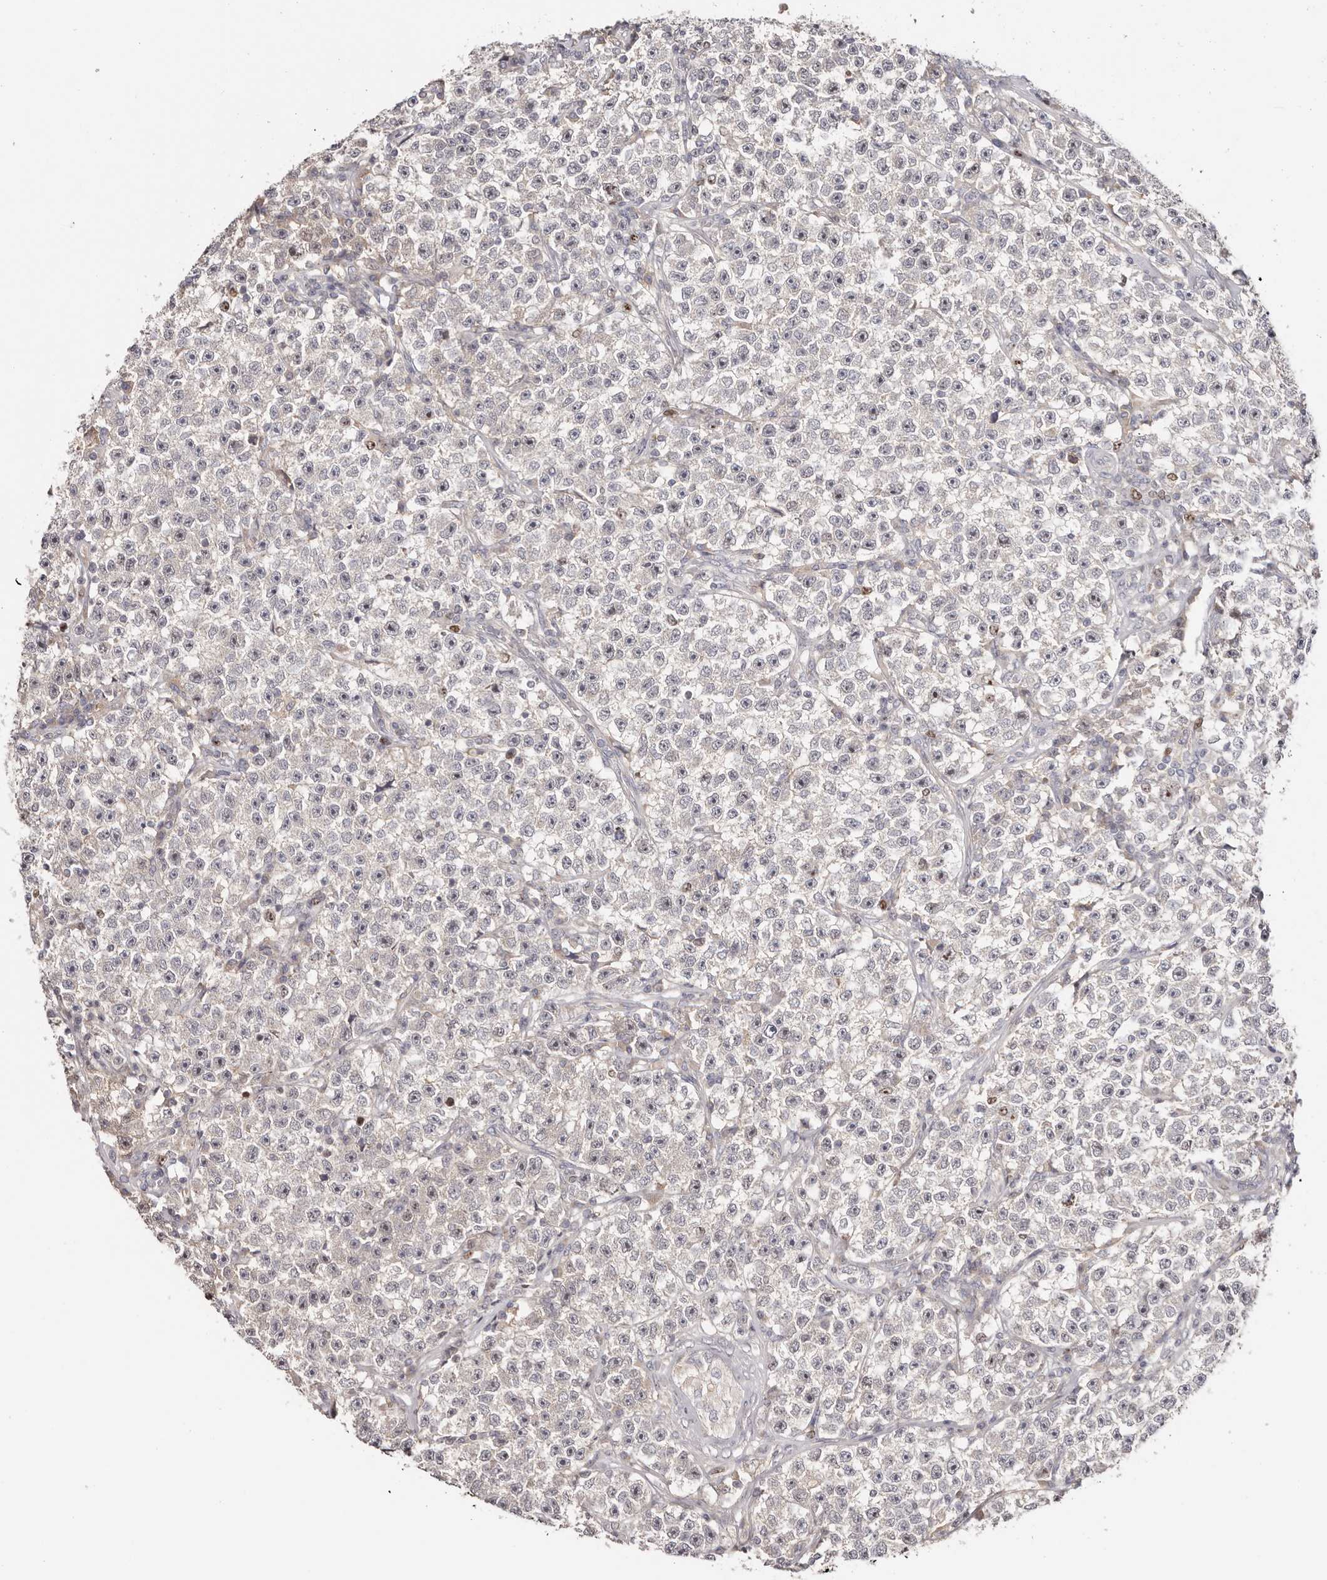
{"staining": {"intensity": "negative", "quantity": "none", "location": "none"}, "tissue": "testis cancer", "cell_type": "Tumor cells", "image_type": "cancer", "snomed": [{"axis": "morphology", "description": "Seminoma, NOS"}, {"axis": "topography", "description": "Testis"}], "caption": "This is an immunohistochemistry histopathology image of human testis seminoma. There is no expression in tumor cells.", "gene": "CCDC190", "patient": {"sex": "male", "age": 22}}